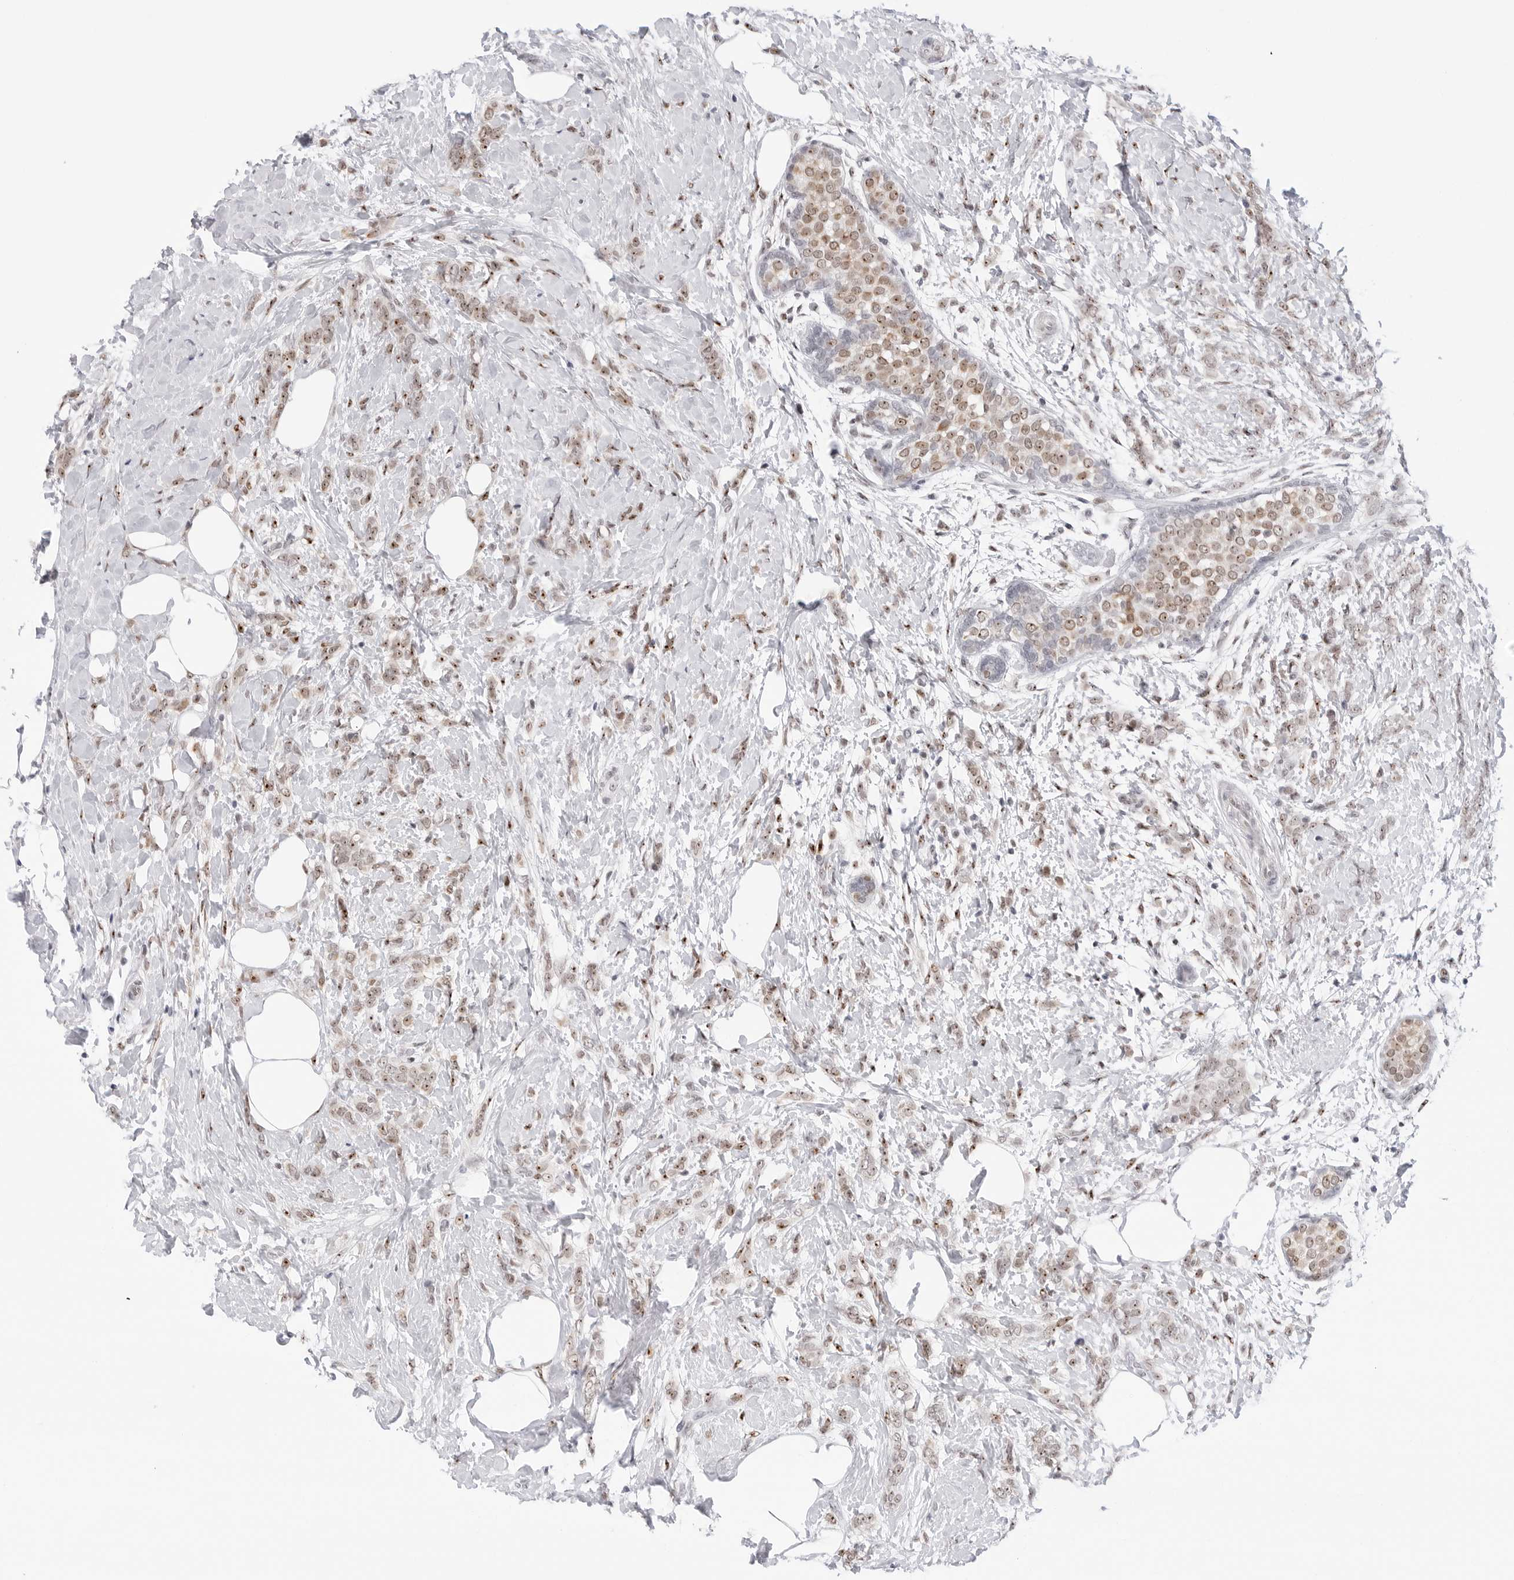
{"staining": {"intensity": "moderate", "quantity": ">75%", "location": "nuclear"}, "tissue": "breast cancer", "cell_type": "Tumor cells", "image_type": "cancer", "snomed": [{"axis": "morphology", "description": "Lobular carcinoma, in situ"}, {"axis": "morphology", "description": "Lobular carcinoma"}, {"axis": "topography", "description": "Breast"}], "caption": "Tumor cells display moderate nuclear expression in about >75% of cells in breast cancer (lobular carcinoma).", "gene": "C1orf162", "patient": {"sex": "female", "age": 41}}